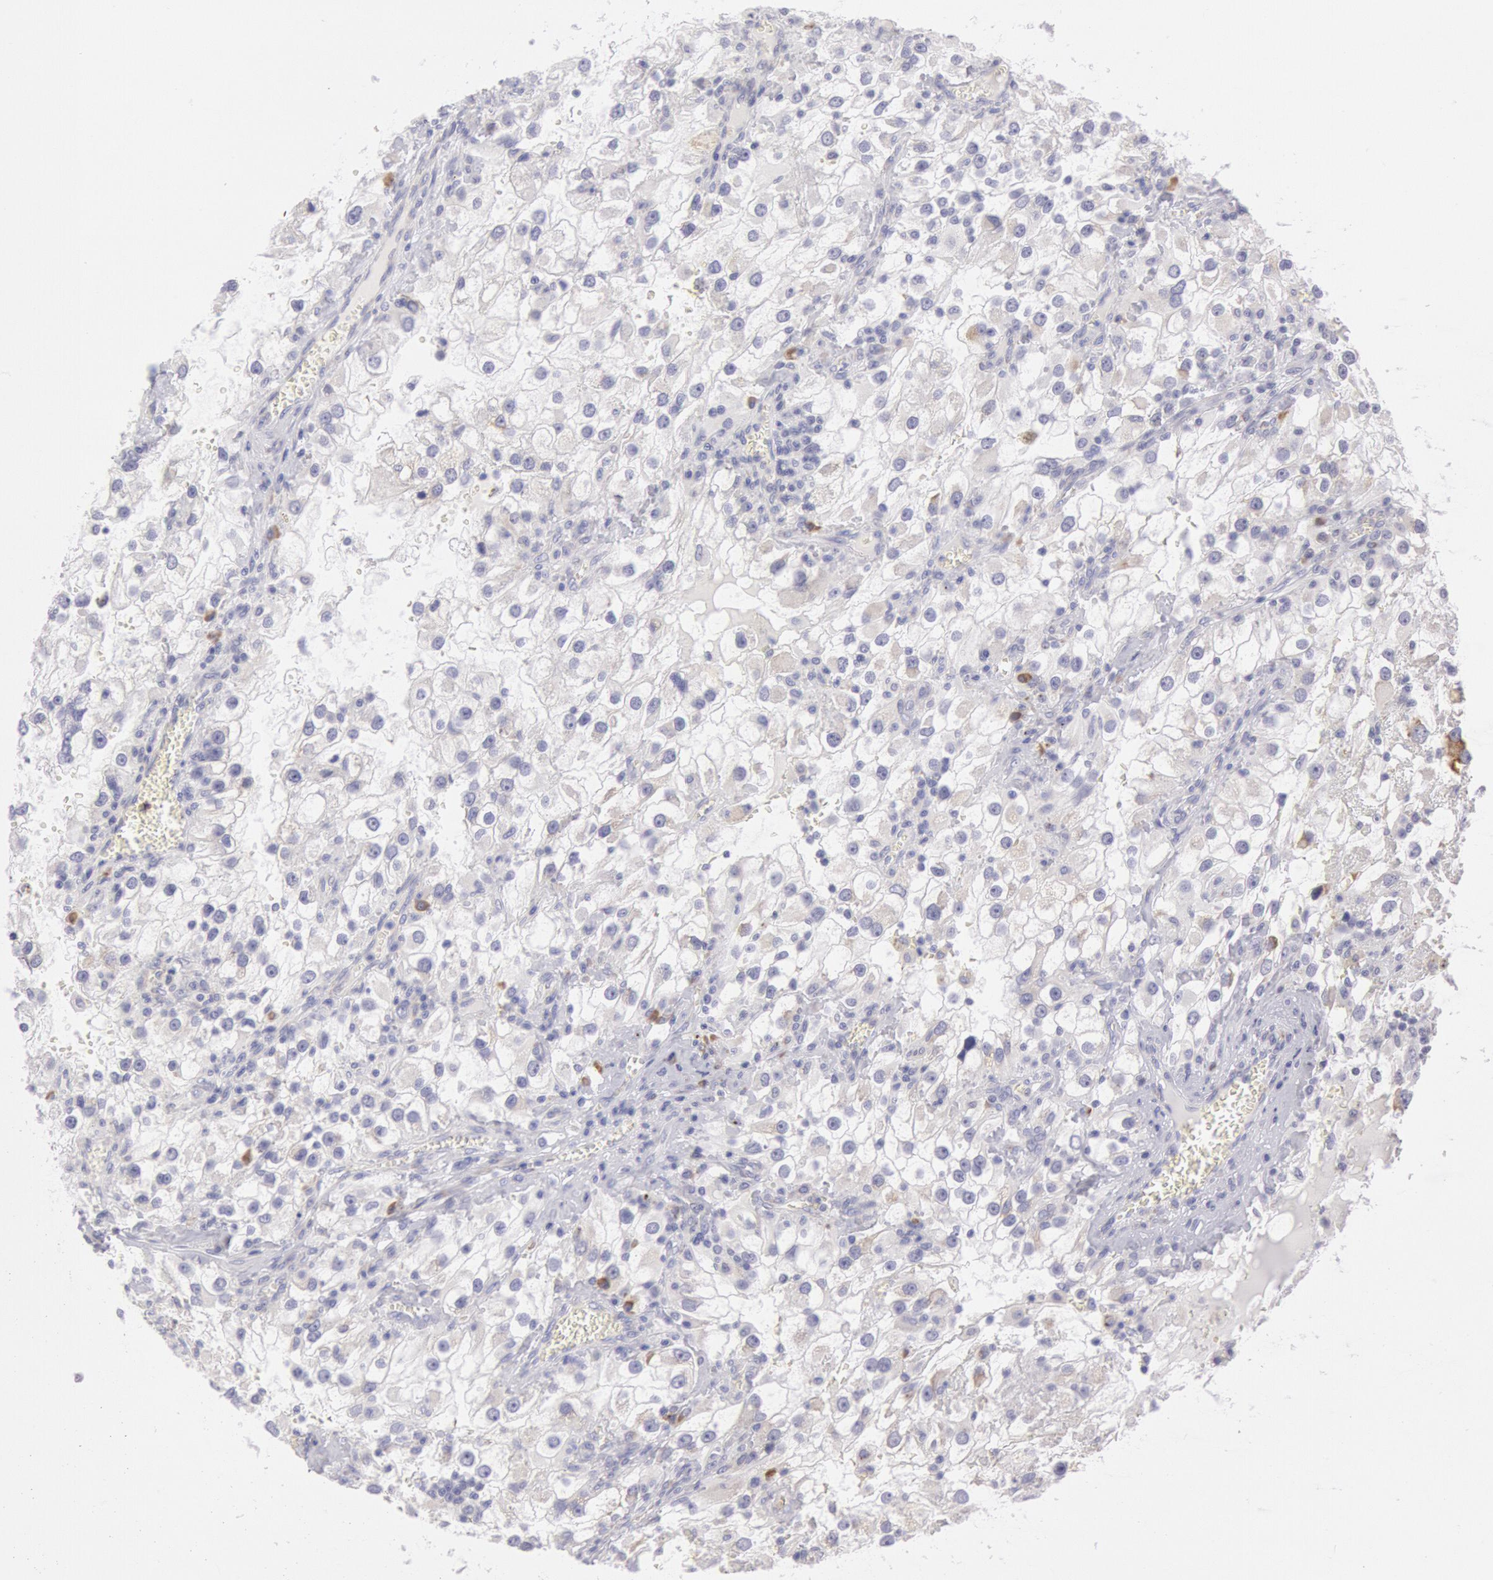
{"staining": {"intensity": "negative", "quantity": "none", "location": "none"}, "tissue": "renal cancer", "cell_type": "Tumor cells", "image_type": "cancer", "snomed": [{"axis": "morphology", "description": "Adenocarcinoma, NOS"}, {"axis": "topography", "description": "Kidney"}], "caption": "A high-resolution image shows immunohistochemistry staining of renal adenocarcinoma, which shows no significant staining in tumor cells. The staining was performed using DAB to visualize the protein expression in brown, while the nuclei were stained in blue with hematoxylin (Magnification: 20x).", "gene": "CIDEB", "patient": {"sex": "female", "age": 52}}